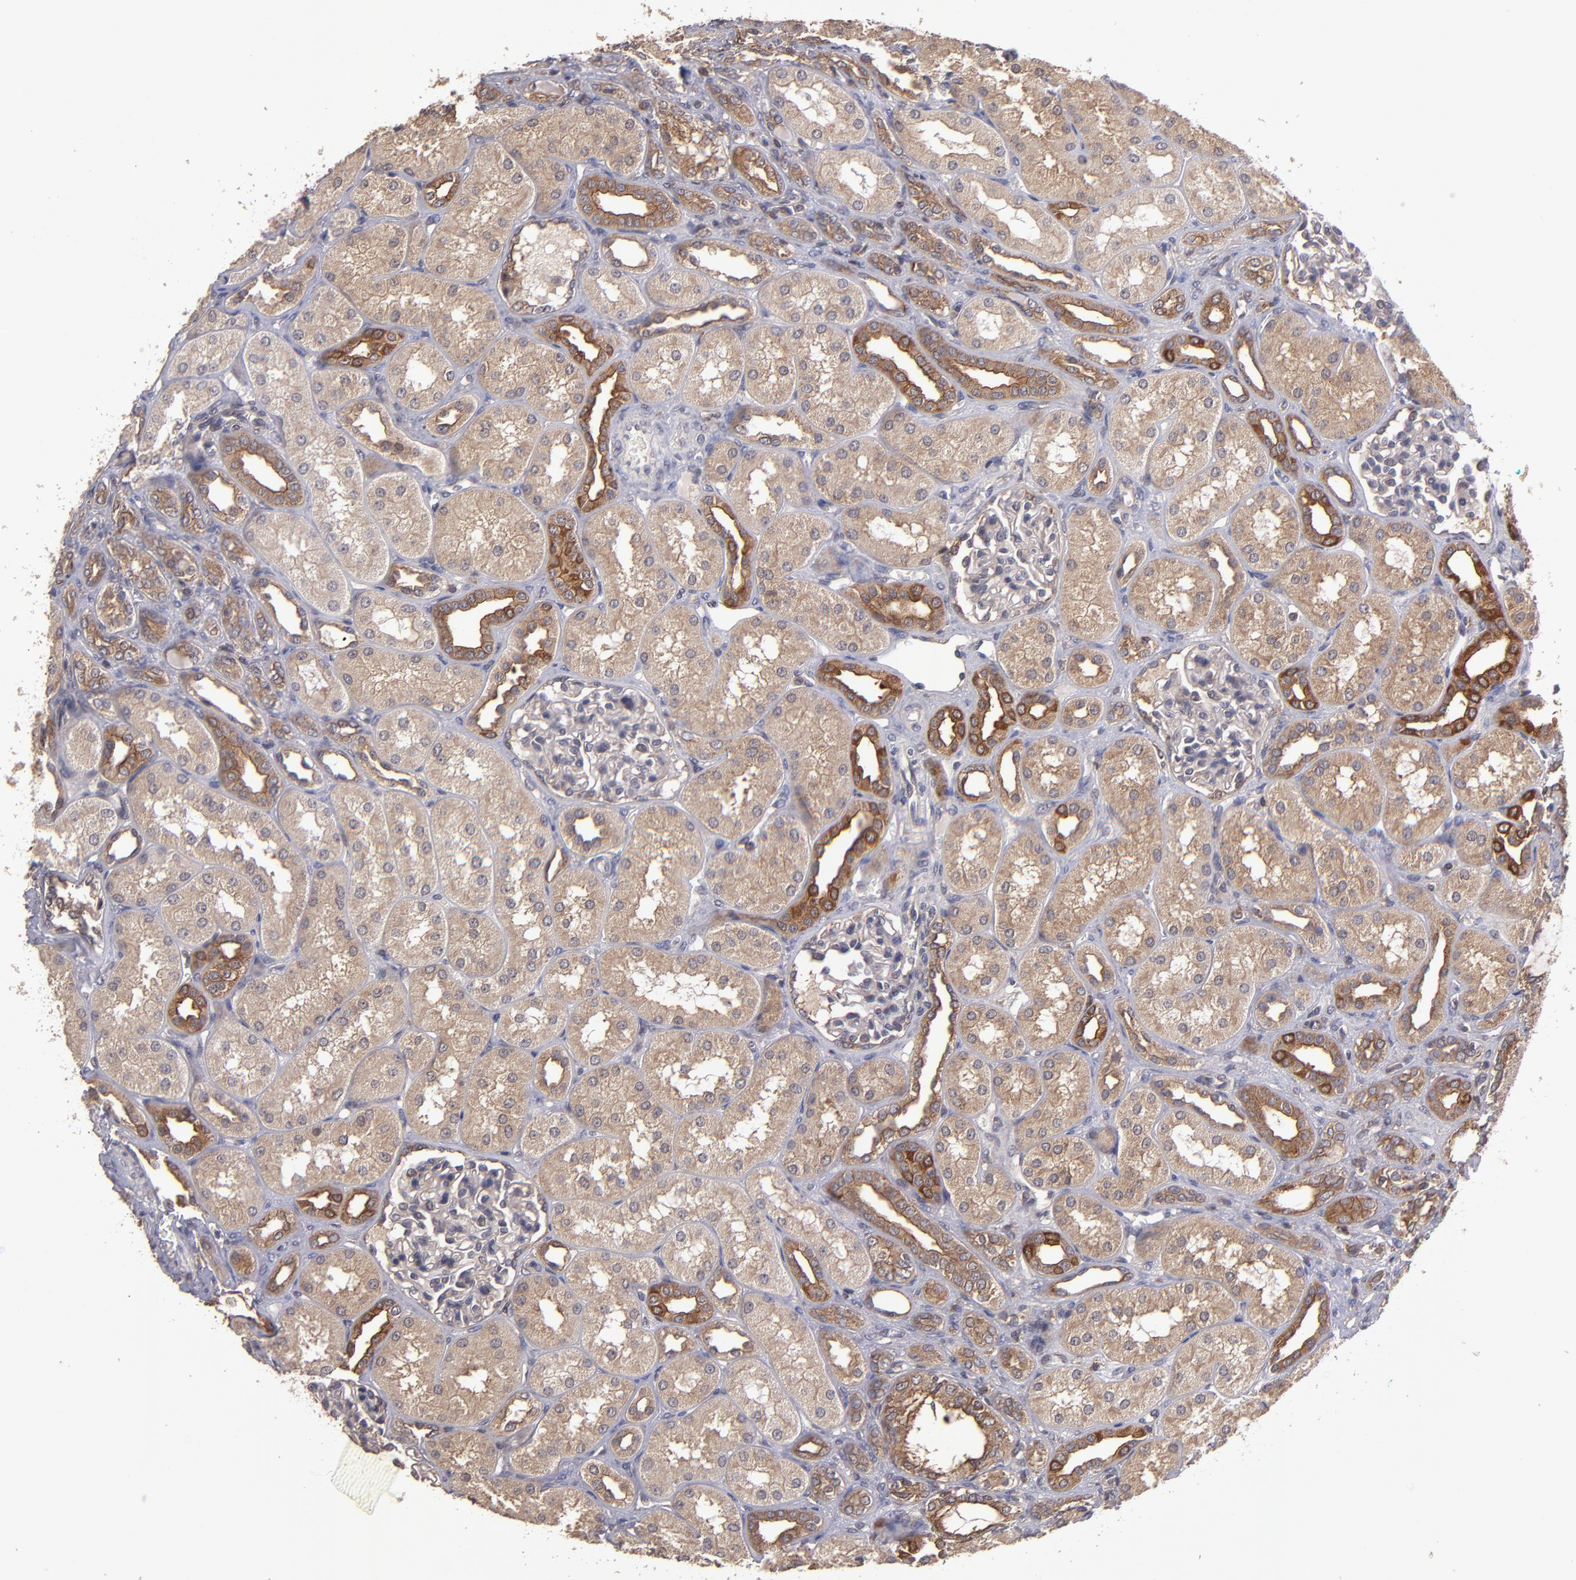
{"staining": {"intensity": "moderate", "quantity": "<25%", "location": "cytoplasmic/membranous"}, "tissue": "kidney", "cell_type": "Cells in glomeruli", "image_type": "normal", "snomed": [{"axis": "morphology", "description": "Normal tissue, NOS"}, {"axis": "topography", "description": "Kidney"}], "caption": "The image displays immunohistochemical staining of benign kidney. There is moderate cytoplasmic/membranous positivity is identified in about <25% of cells in glomeruli.", "gene": "NF2", "patient": {"sex": "male", "age": 7}}